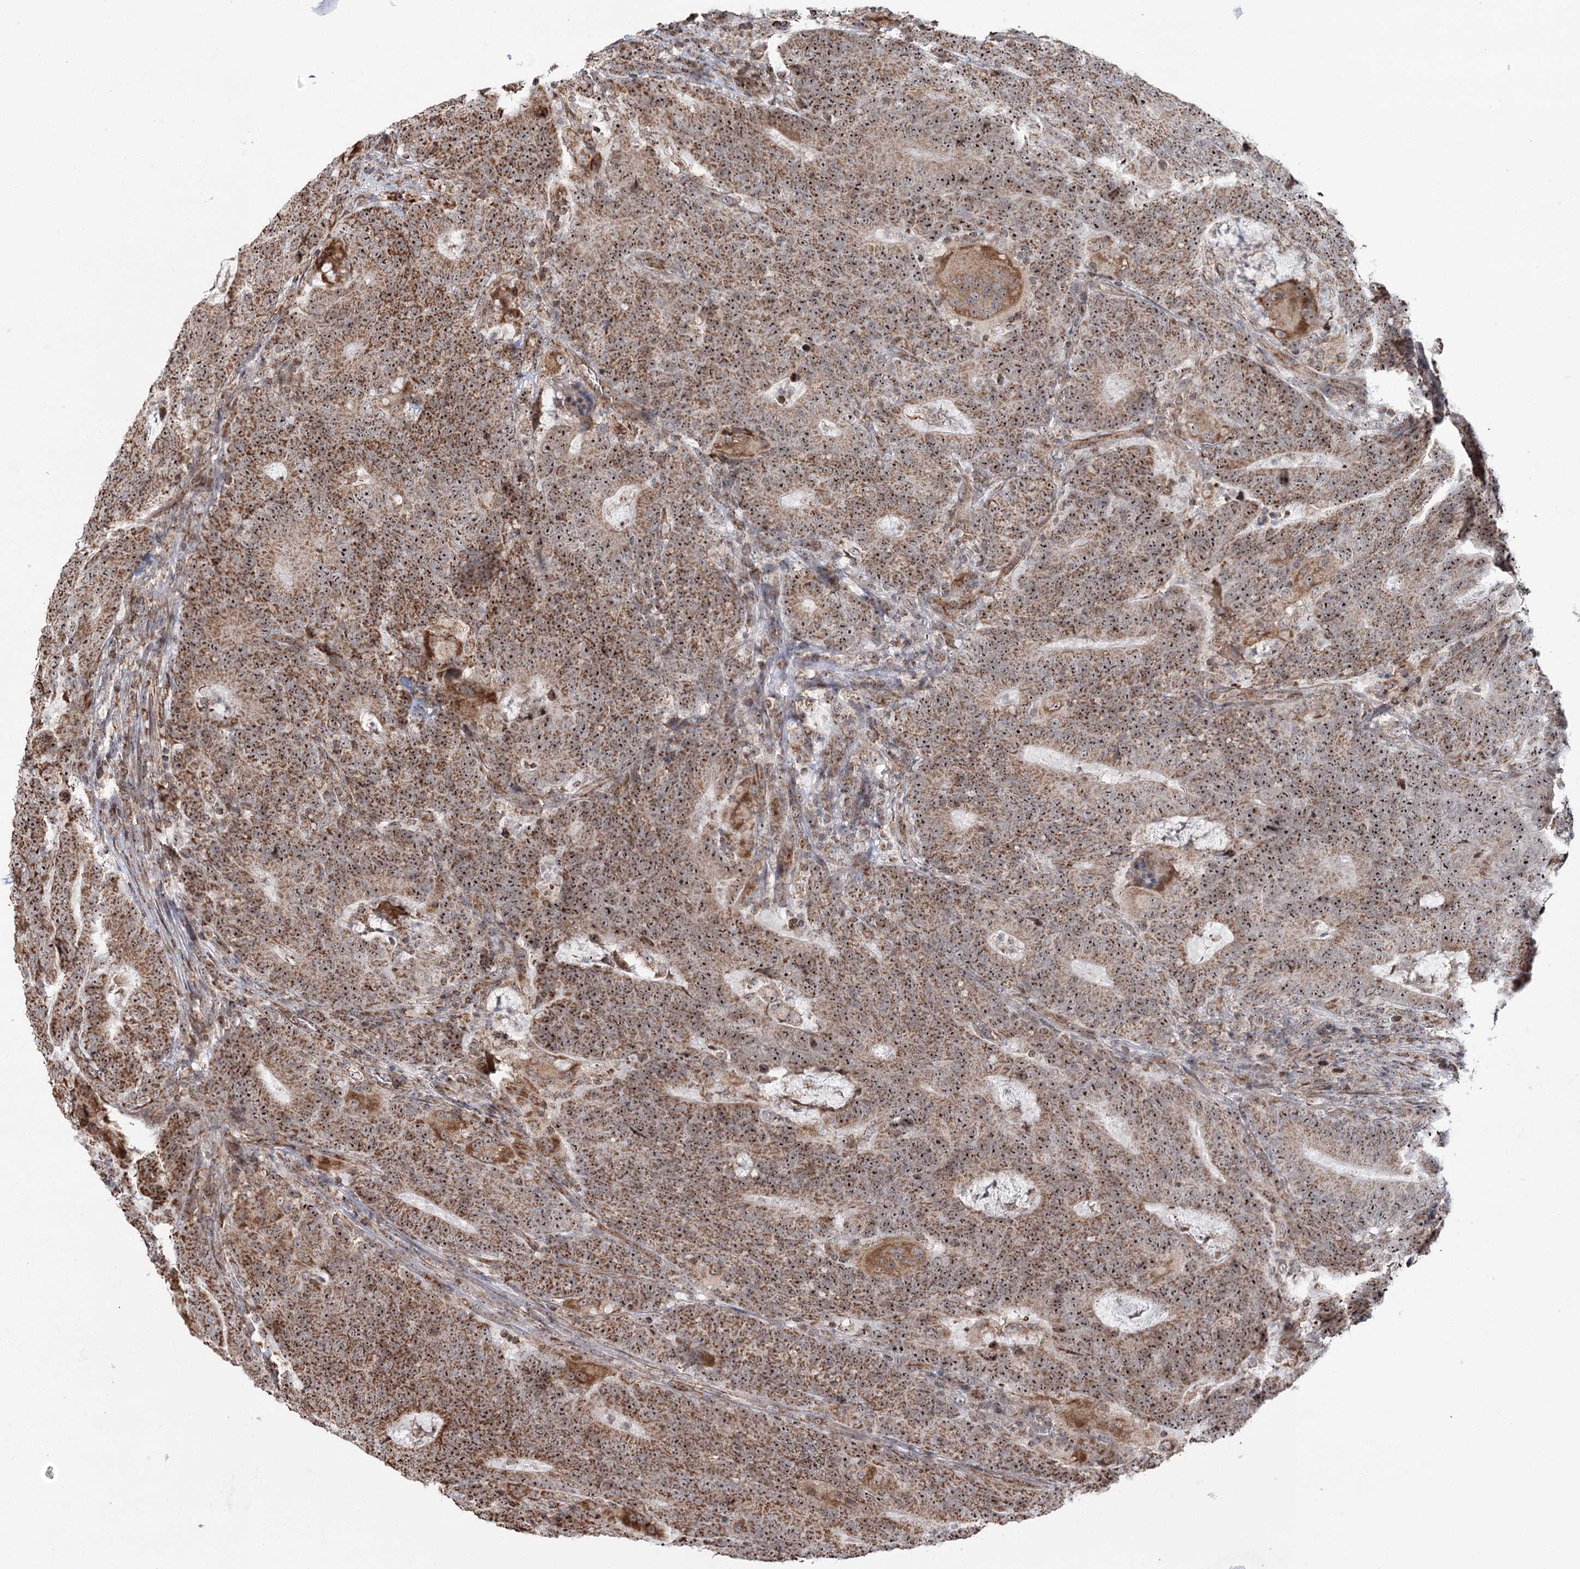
{"staining": {"intensity": "moderate", "quantity": ">75%", "location": "cytoplasmic/membranous,nuclear"}, "tissue": "colorectal cancer", "cell_type": "Tumor cells", "image_type": "cancer", "snomed": [{"axis": "morphology", "description": "Normal tissue, NOS"}, {"axis": "morphology", "description": "Adenocarcinoma, NOS"}, {"axis": "topography", "description": "Colon"}], "caption": "Protein analysis of colorectal adenocarcinoma tissue displays moderate cytoplasmic/membranous and nuclear staining in approximately >75% of tumor cells.", "gene": "STEEP1", "patient": {"sex": "female", "age": 75}}